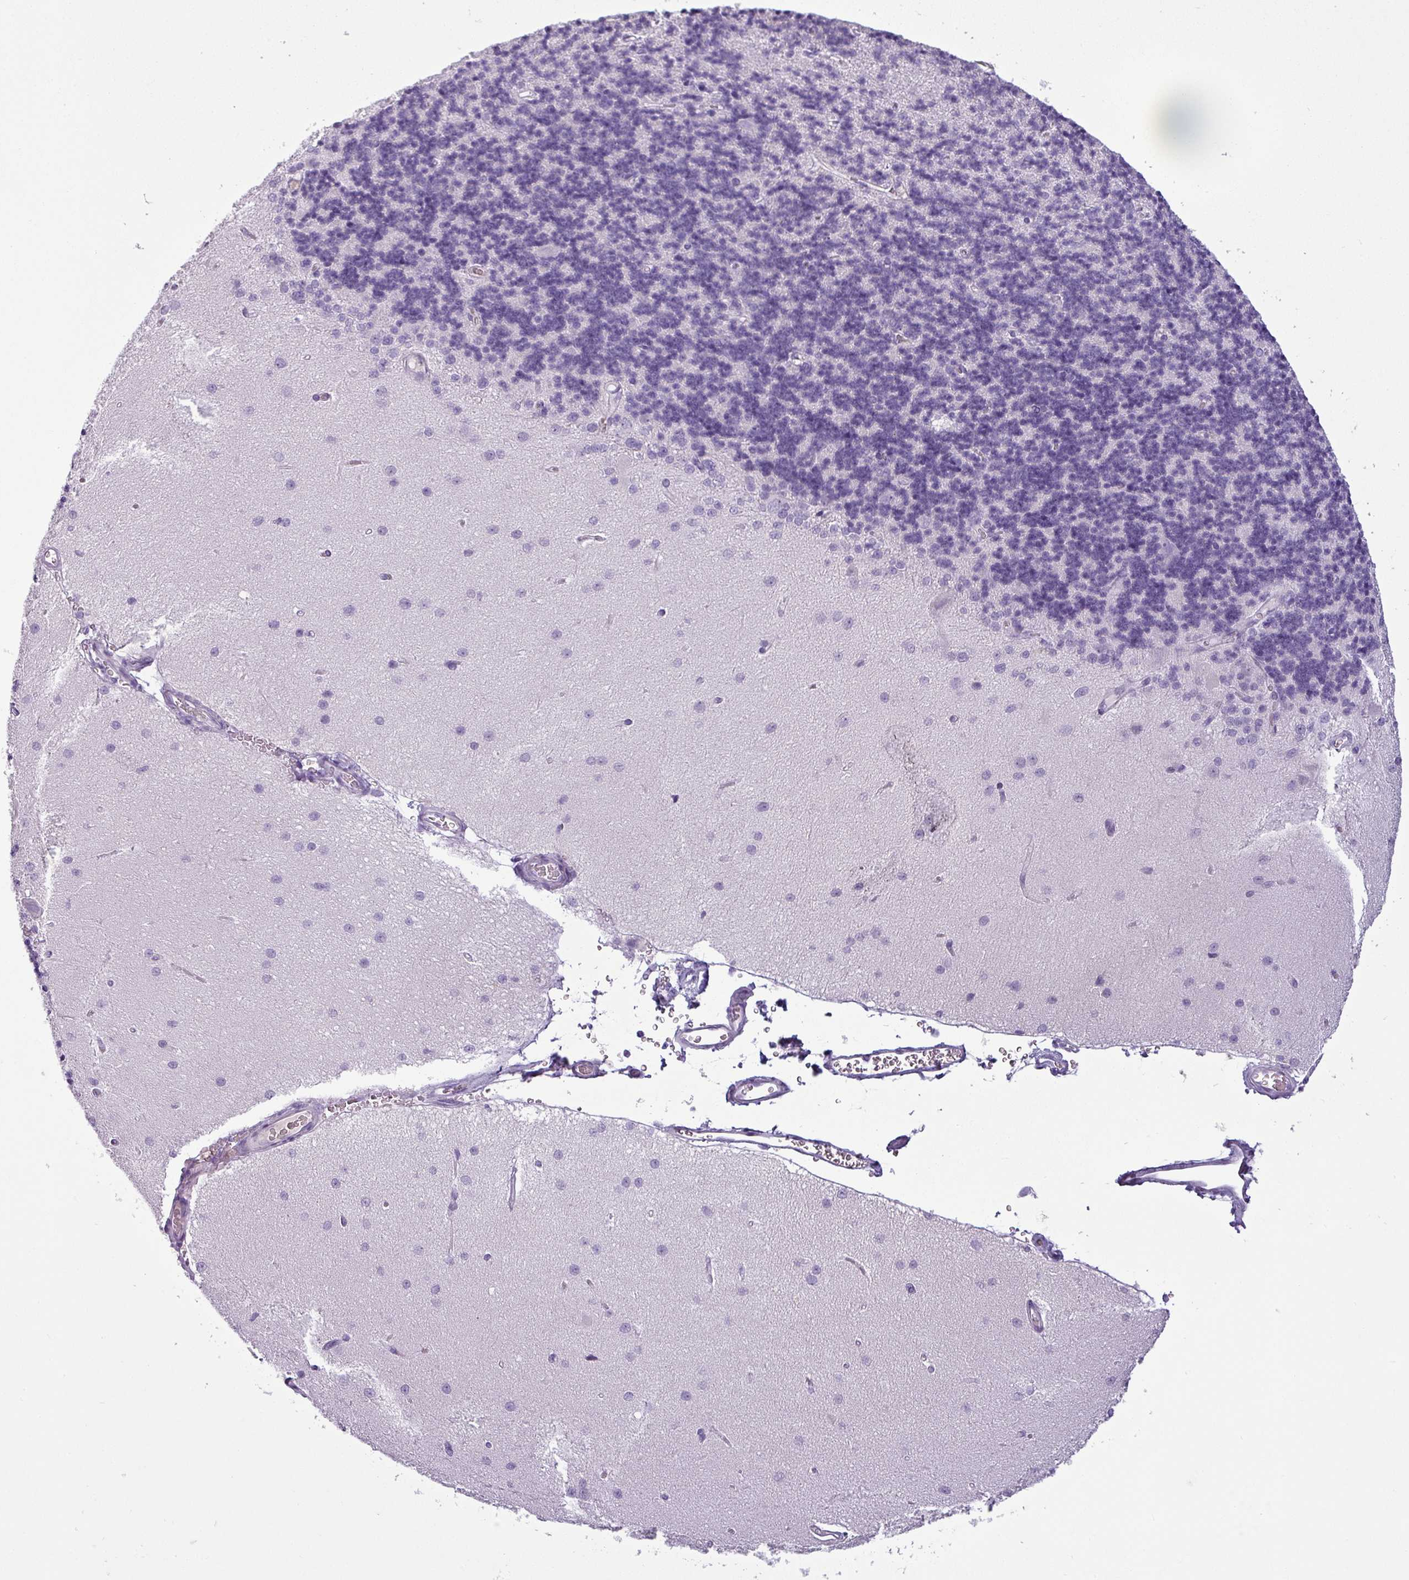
{"staining": {"intensity": "negative", "quantity": "none", "location": "none"}, "tissue": "cerebellum", "cell_type": "Cells in granular layer", "image_type": "normal", "snomed": [{"axis": "morphology", "description": "Normal tissue, NOS"}, {"axis": "topography", "description": "Cerebellum"}], "caption": "Protein analysis of benign cerebellum demonstrates no significant expression in cells in granular layer. (DAB IHC with hematoxylin counter stain).", "gene": "CDH16", "patient": {"sex": "female", "age": 29}}